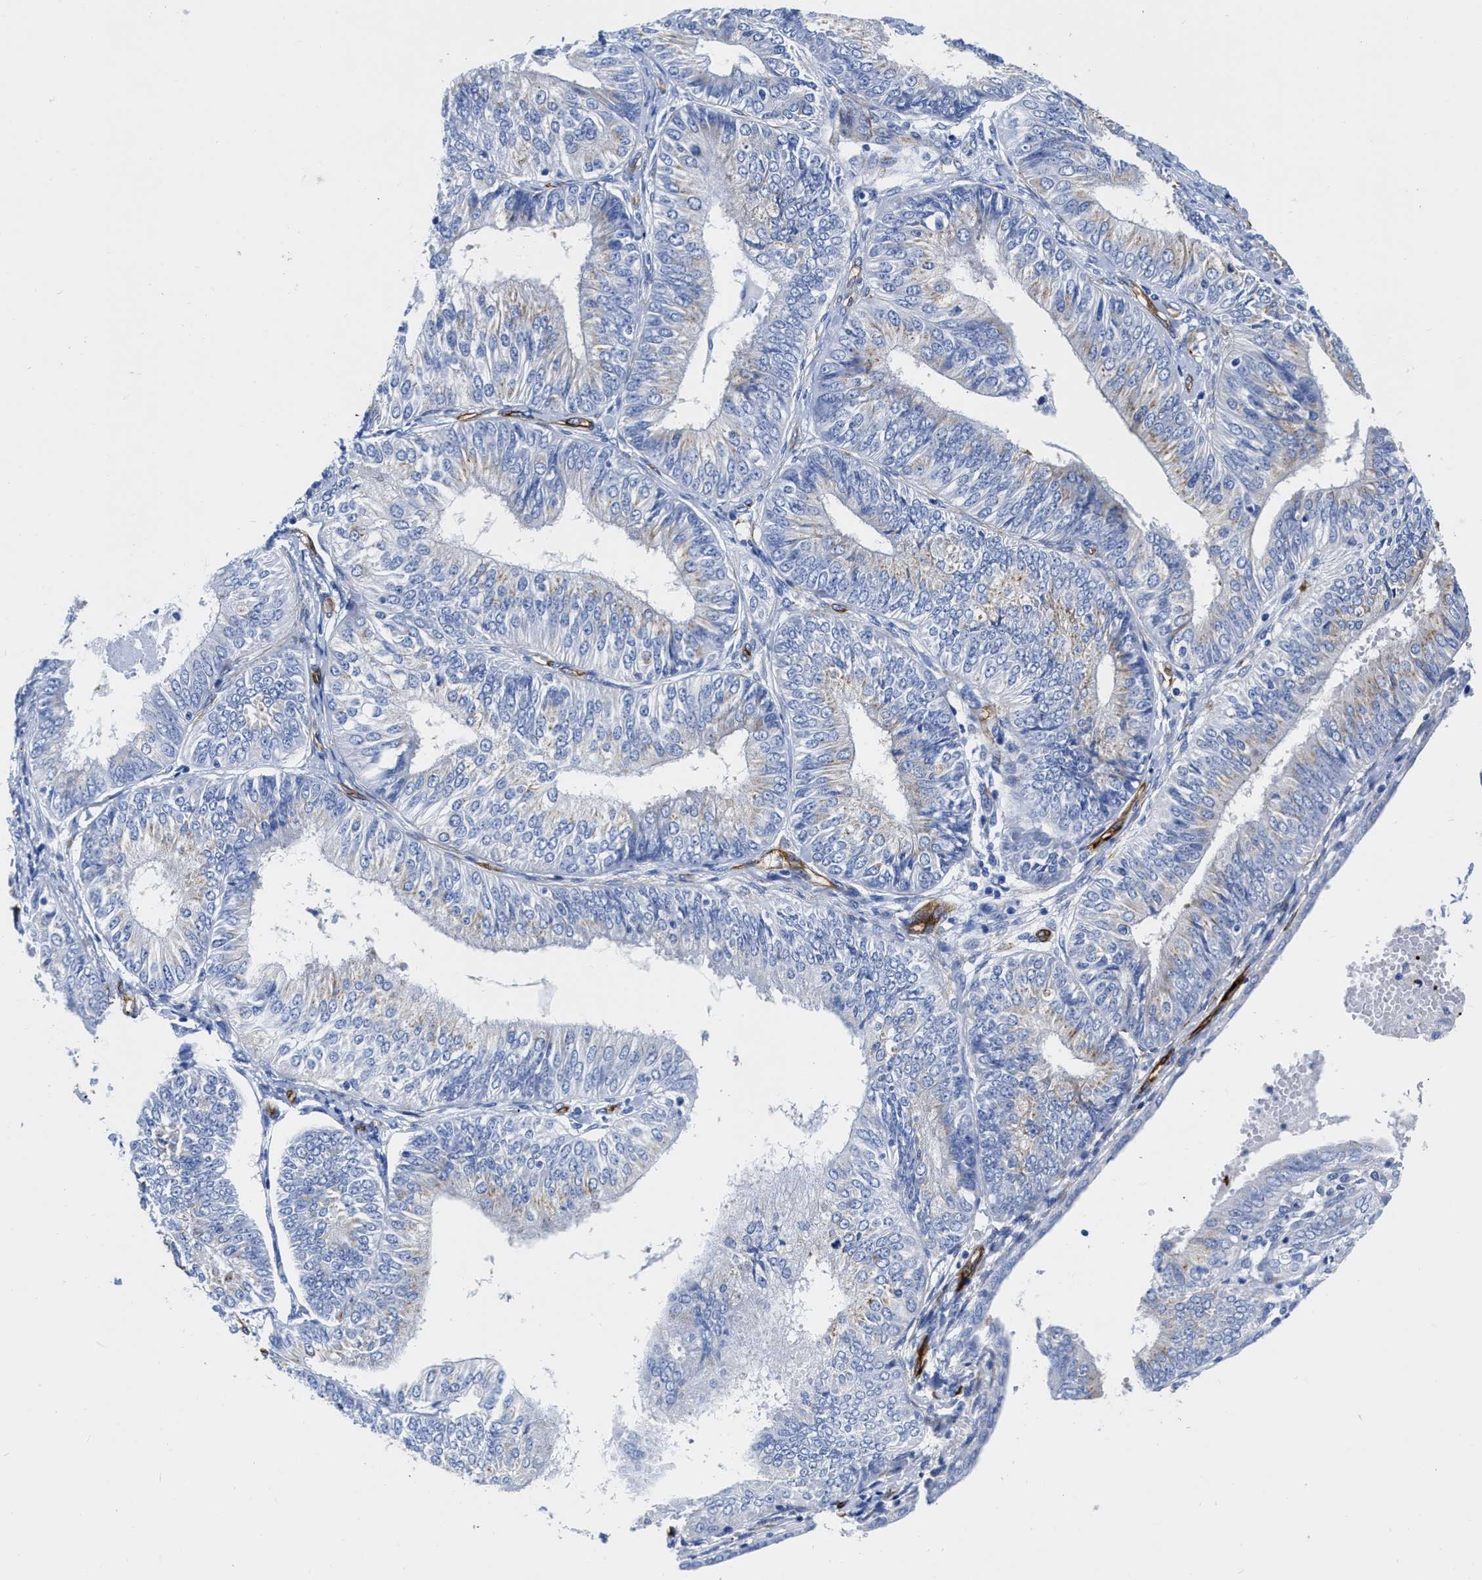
{"staining": {"intensity": "weak", "quantity": "<25%", "location": "cytoplasmic/membranous"}, "tissue": "endometrial cancer", "cell_type": "Tumor cells", "image_type": "cancer", "snomed": [{"axis": "morphology", "description": "Adenocarcinoma, NOS"}, {"axis": "topography", "description": "Endometrium"}], "caption": "IHC histopathology image of human endometrial adenocarcinoma stained for a protein (brown), which shows no staining in tumor cells.", "gene": "TVP23B", "patient": {"sex": "female", "age": 58}}